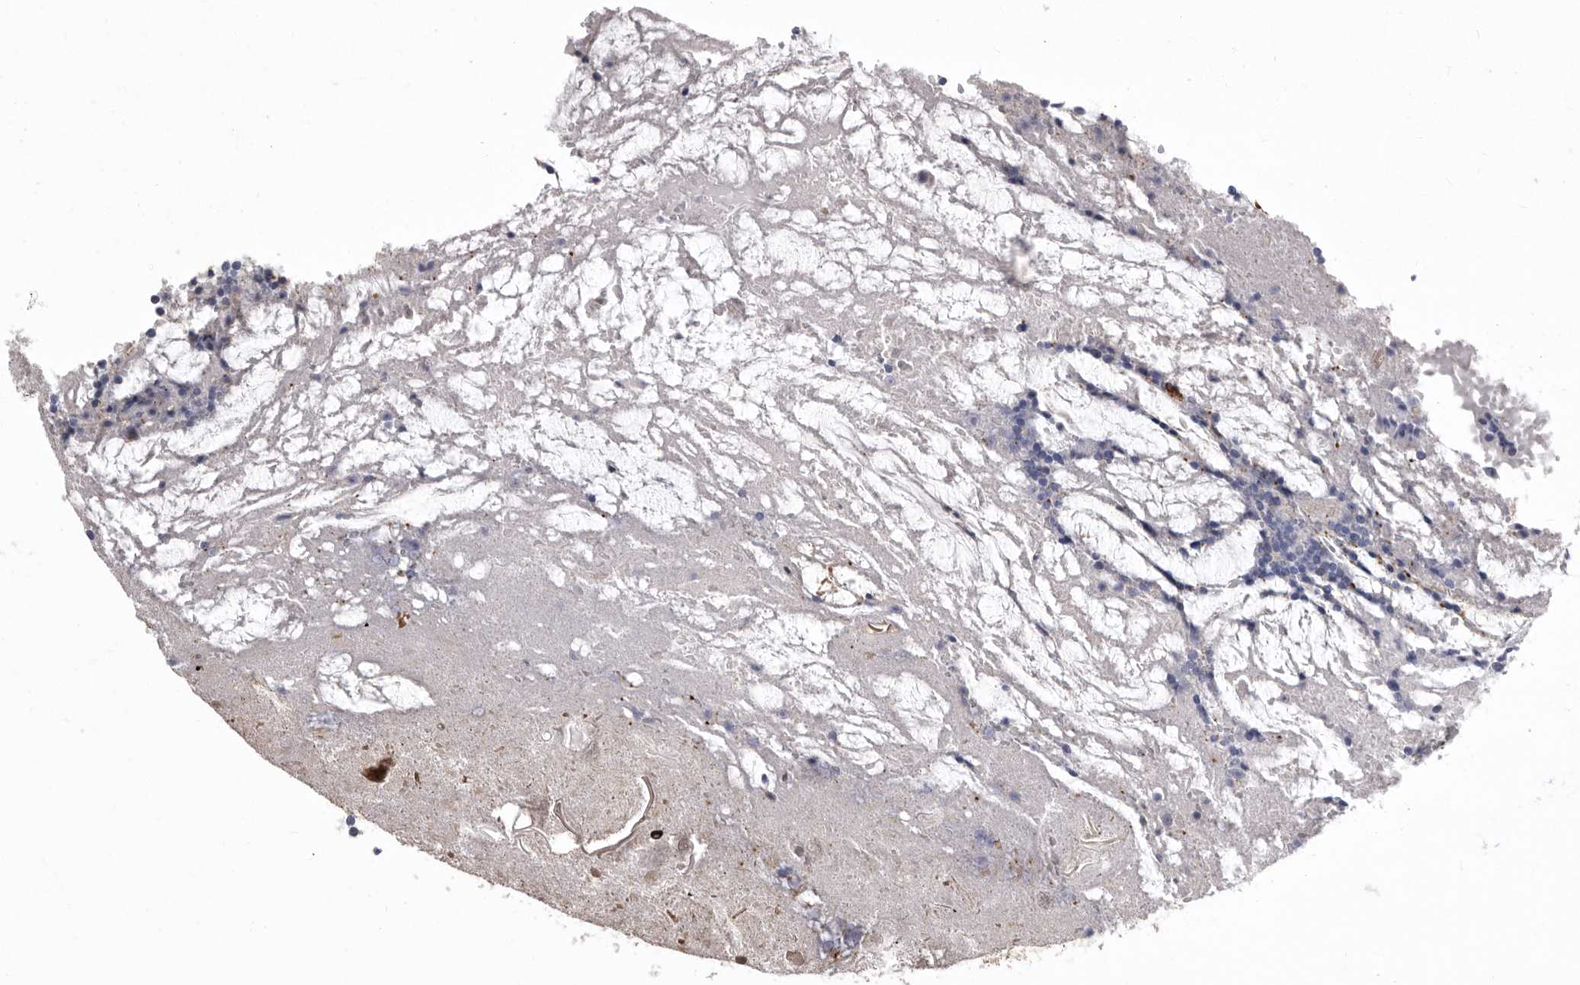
{"staining": {"intensity": "moderate", "quantity": "<25%", "location": "cytoplasmic/membranous"}, "tissue": "appendix", "cell_type": "Glandular cells", "image_type": "normal", "snomed": [{"axis": "morphology", "description": "Normal tissue, NOS"}, {"axis": "topography", "description": "Appendix"}], "caption": "A low amount of moderate cytoplasmic/membranous positivity is seen in approximately <25% of glandular cells in benign appendix.", "gene": "ENAH", "patient": {"sex": "female", "age": 17}}